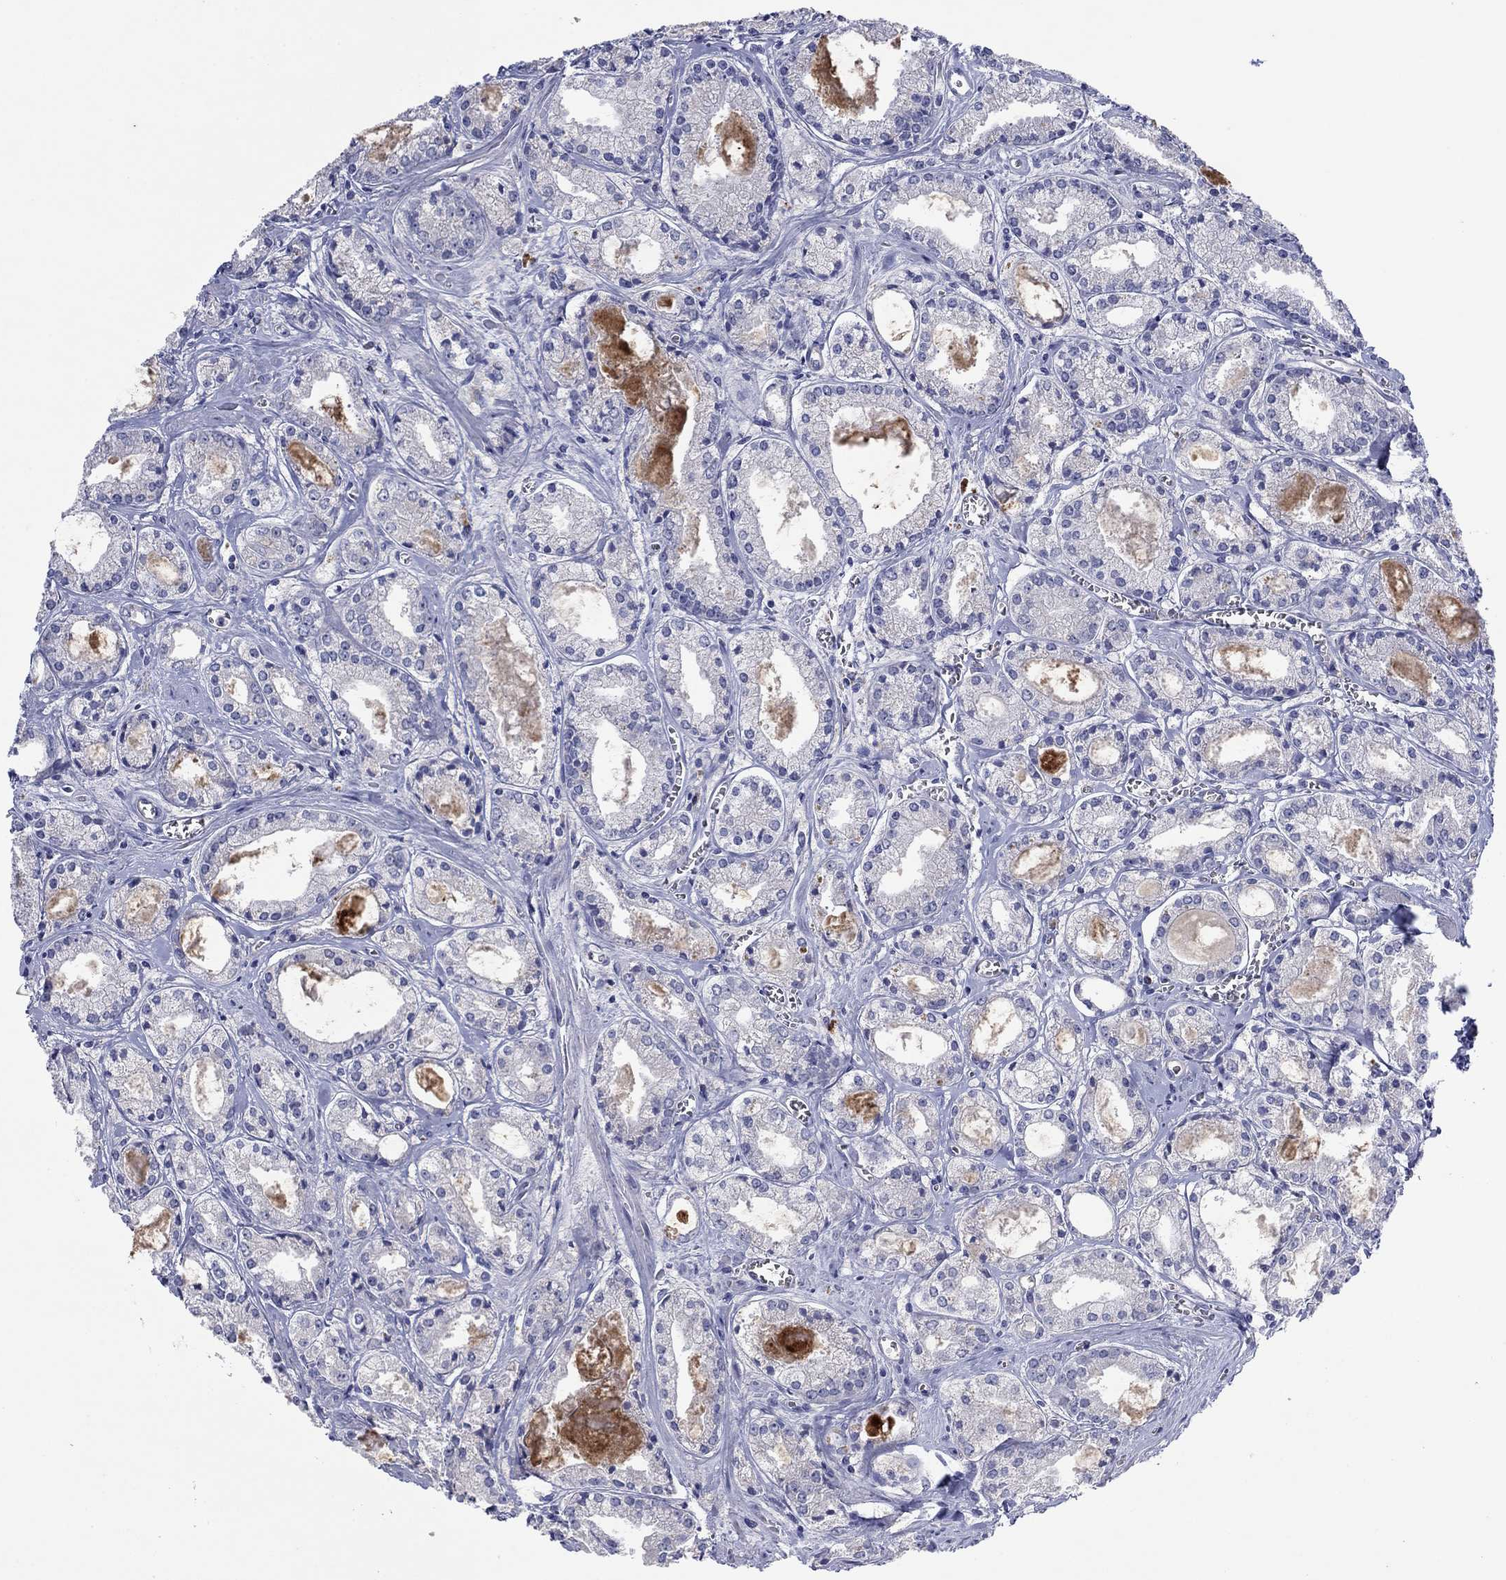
{"staining": {"intensity": "negative", "quantity": "none", "location": "none"}, "tissue": "prostate cancer", "cell_type": "Tumor cells", "image_type": "cancer", "snomed": [{"axis": "morphology", "description": "Adenocarcinoma, NOS"}, {"axis": "topography", "description": "Prostate"}], "caption": "A high-resolution micrograph shows immunohistochemistry (IHC) staining of prostate cancer, which demonstrates no significant expression in tumor cells.", "gene": "PLCL2", "patient": {"sex": "male", "age": 72}}